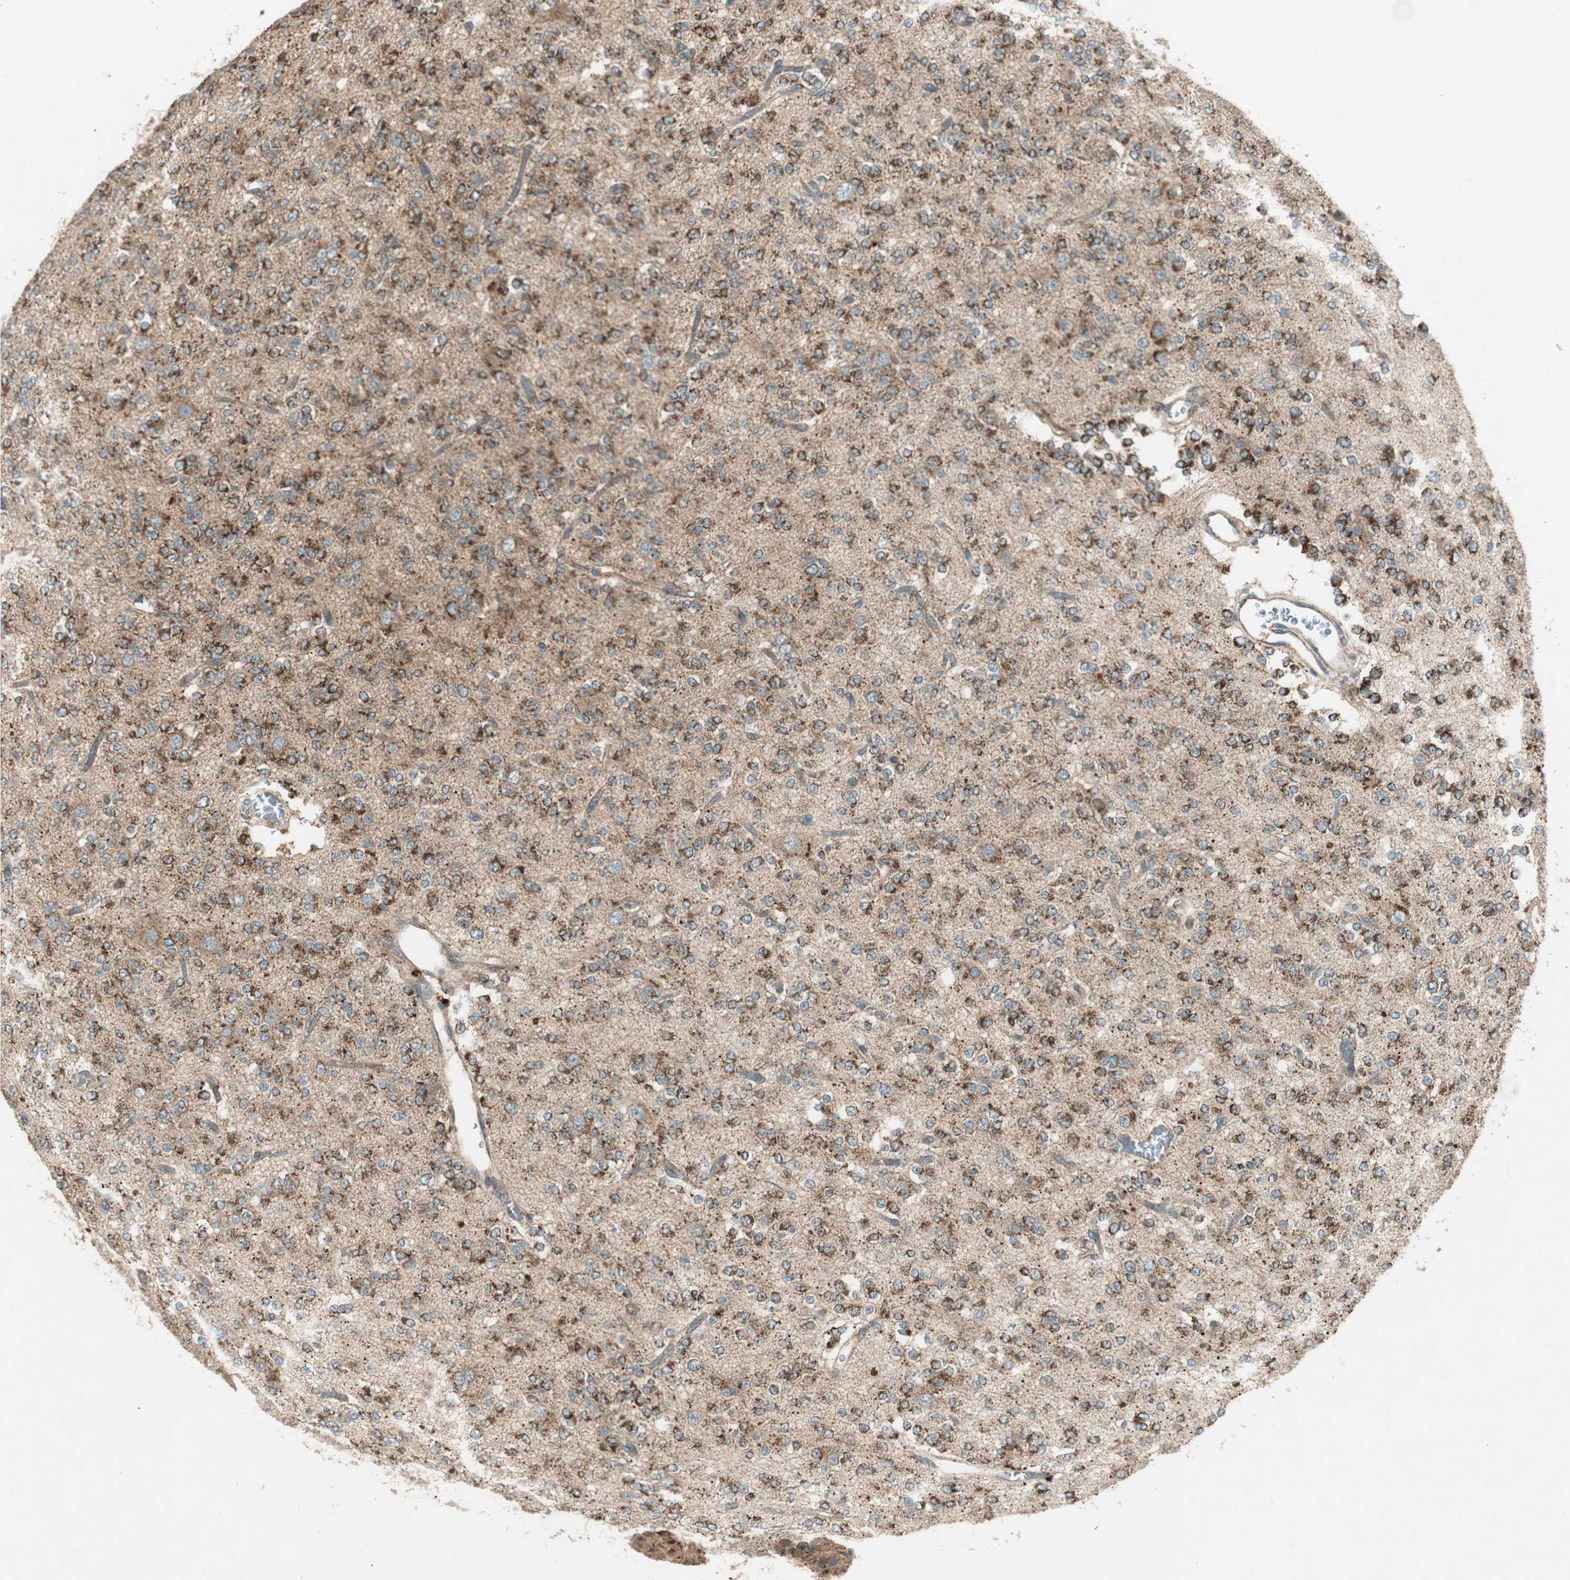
{"staining": {"intensity": "strong", "quantity": ">75%", "location": "cytoplasmic/membranous"}, "tissue": "glioma", "cell_type": "Tumor cells", "image_type": "cancer", "snomed": [{"axis": "morphology", "description": "Glioma, malignant, Low grade"}, {"axis": "topography", "description": "Brain"}], "caption": "Glioma stained with a protein marker demonstrates strong staining in tumor cells.", "gene": "CHADL", "patient": {"sex": "male", "age": 38}}